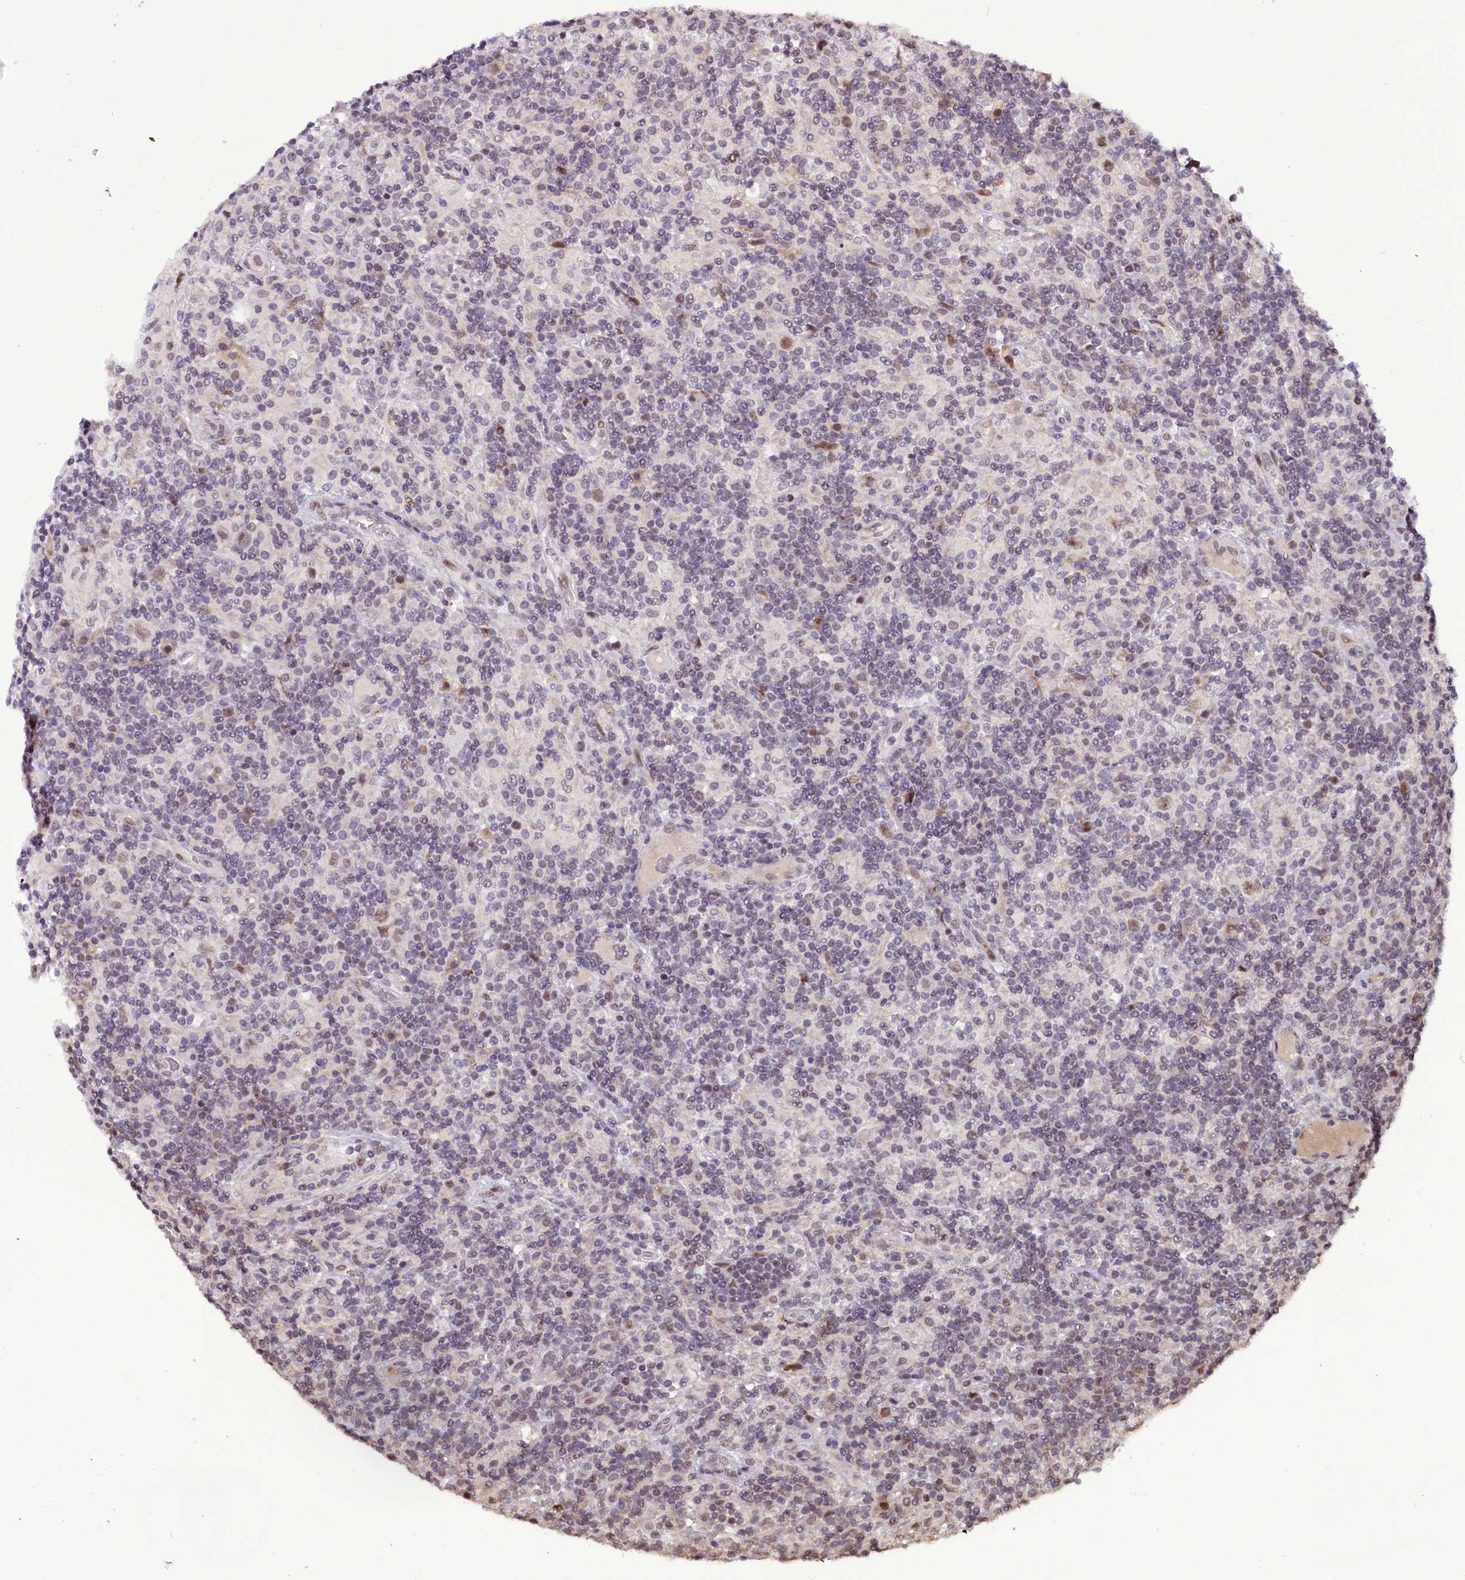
{"staining": {"intensity": "moderate", "quantity": ">75%", "location": "nuclear"}, "tissue": "lymphoma", "cell_type": "Tumor cells", "image_type": "cancer", "snomed": [{"axis": "morphology", "description": "Hodgkin's disease, NOS"}, {"axis": "topography", "description": "Lymph node"}], "caption": "Immunohistochemistry (IHC) histopathology image of Hodgkin's disease stained for a protein (brown), which displays medium levels of moderate nuclear expression in approximately >75% of tumor cells.", "gene": "RPUSD2", "patient": {"sex": "male", "age": 70}}